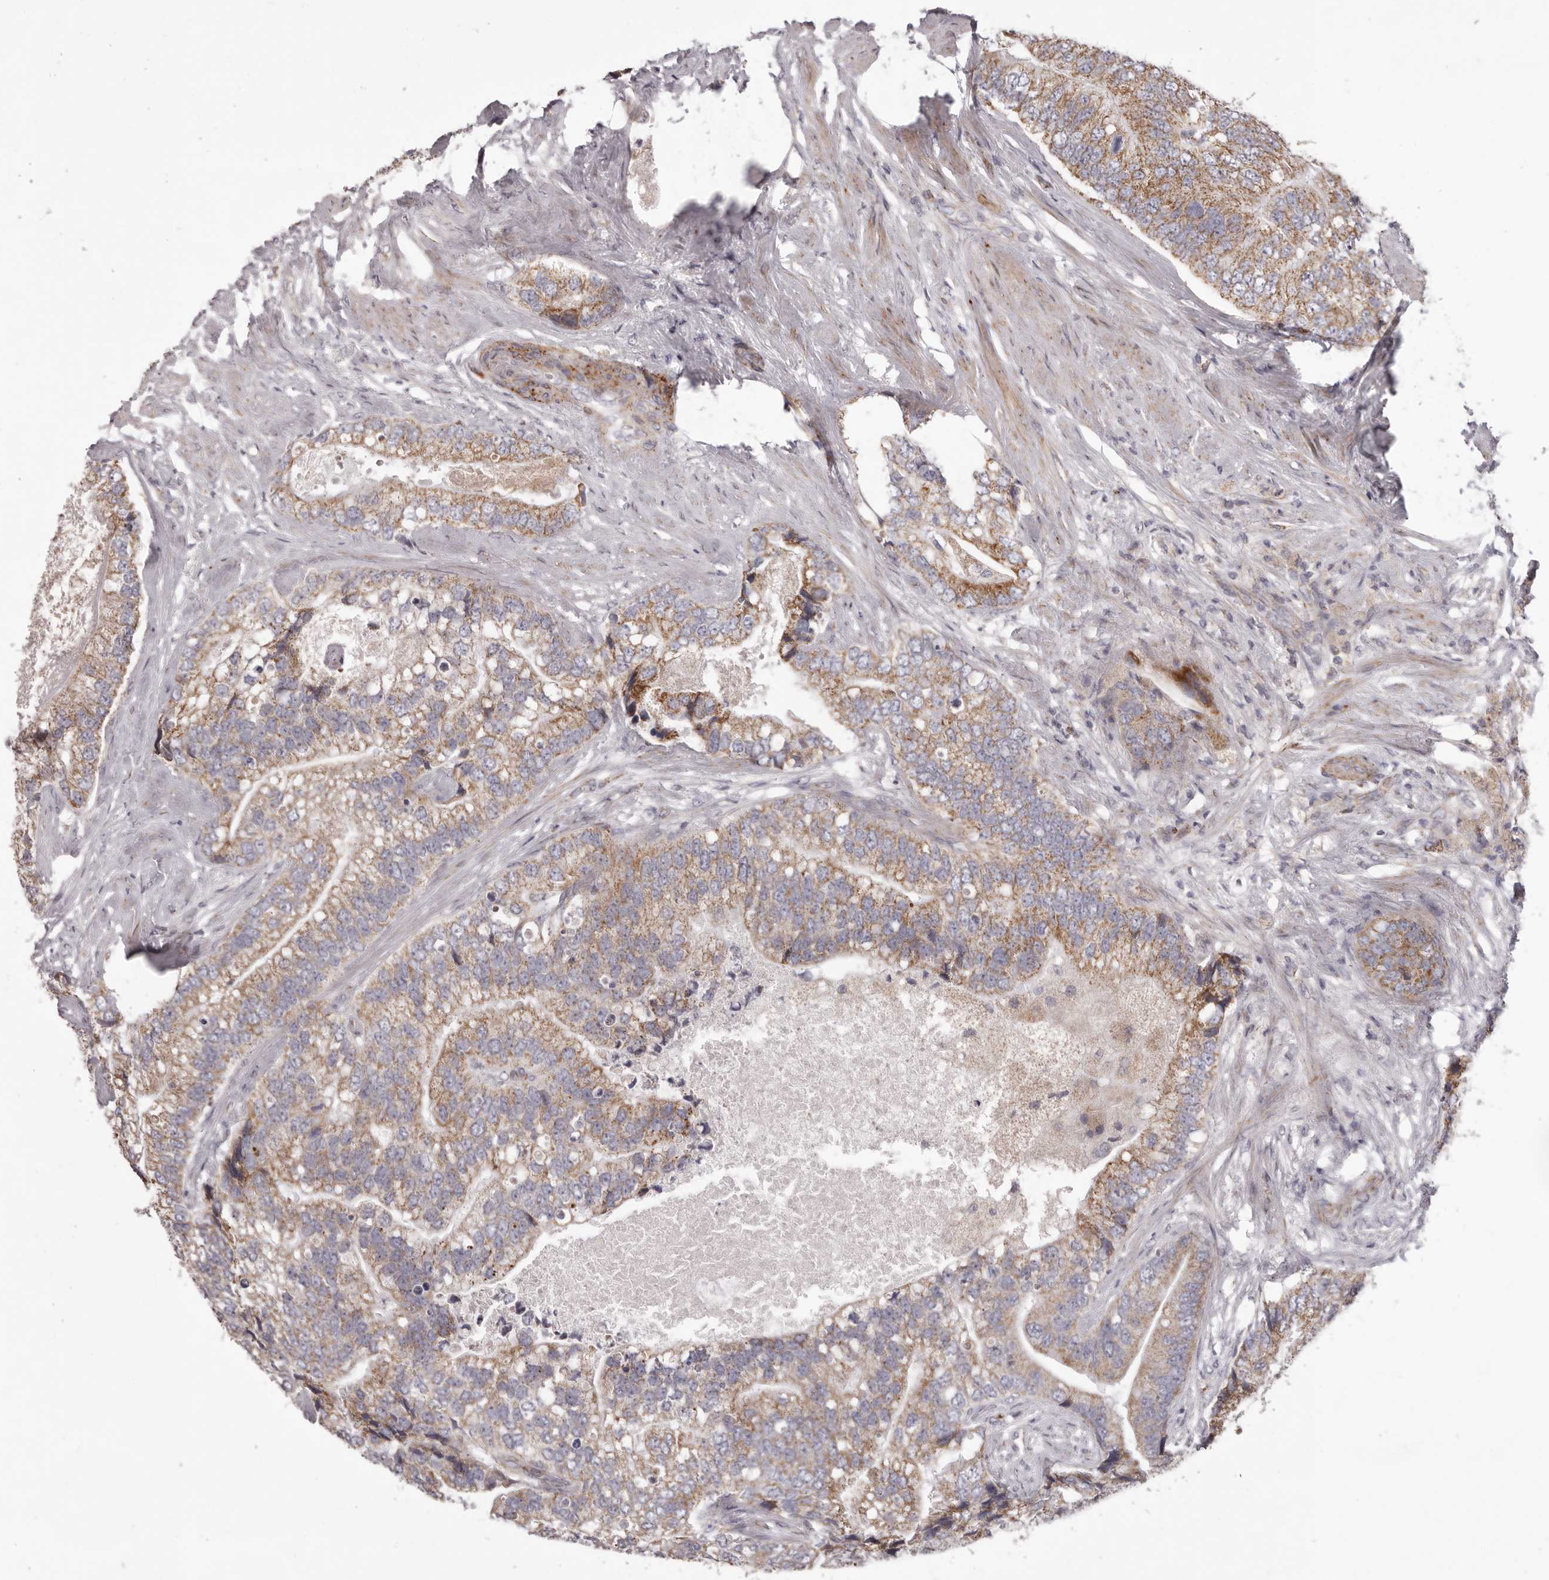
{"staining": {"intensity": "moderate", "quantity": ">75%", "location": "cytoplasmic/membranous"}, "tissue": "prostate cancer", "cell_type": "Tumor cells", "image_type": "cancer", "snomed": [{"axis": "morphology", "description": "Adenocarcinoma, High grade"}, {"axis": "topography", "description": "Prostate"}], "caption": "Immunohistochemical staining of prostate cancer (adenocarcinoma (high-grade)) shows medium levels of moderate cytoplasmic/membranous protein staining in about >75% of tumor cells.", "gene": "PRMT2", "patient": {"sex": "male", "age": 70}}